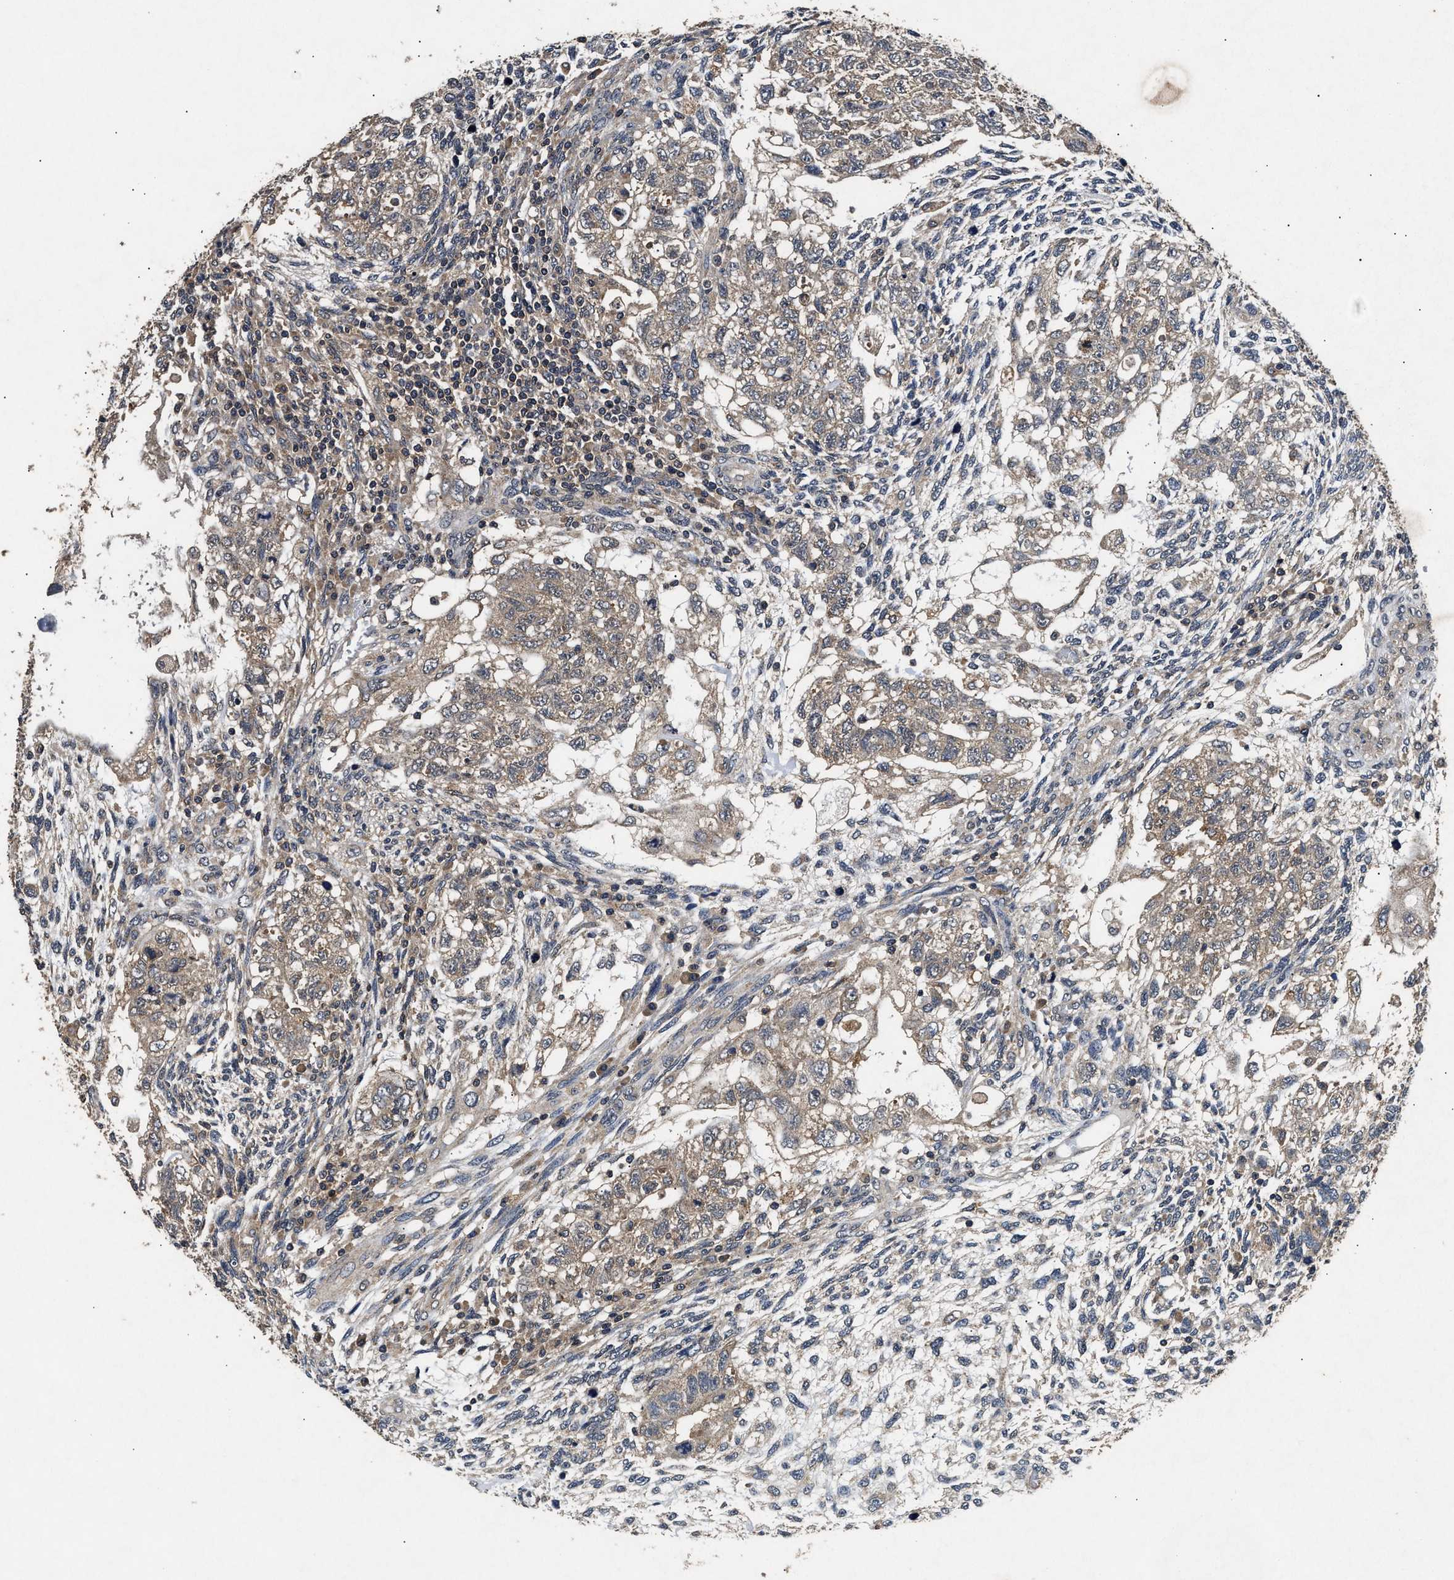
{"staining": {"intensity": "weak", "quantity": ">75%", "location": "cytoplasmic/membranous"}, "tissue": "testis cancer", "cell_type": "Tumor cells", "image_type": "cancer", "snomed": [{"axis": "morphology", "description": "Normal tissue, NOS"}, {"axis": "morphology", "description": "Carcinoma, Embryonal, NOS"}, {"axis": "topography", "description": "Testis"}], "caption": "High-magnification brightfield microscopy of testis embryonal carcinoma stained with DAB (brown) and counterstained with hematoxylin (blue). tumor cells exhibit weak cytoplasmic/membranous expression is appreciated in about>75% of cells.", "gene": "PDAP1", "patient": {"sex": "male", "age": 36}}